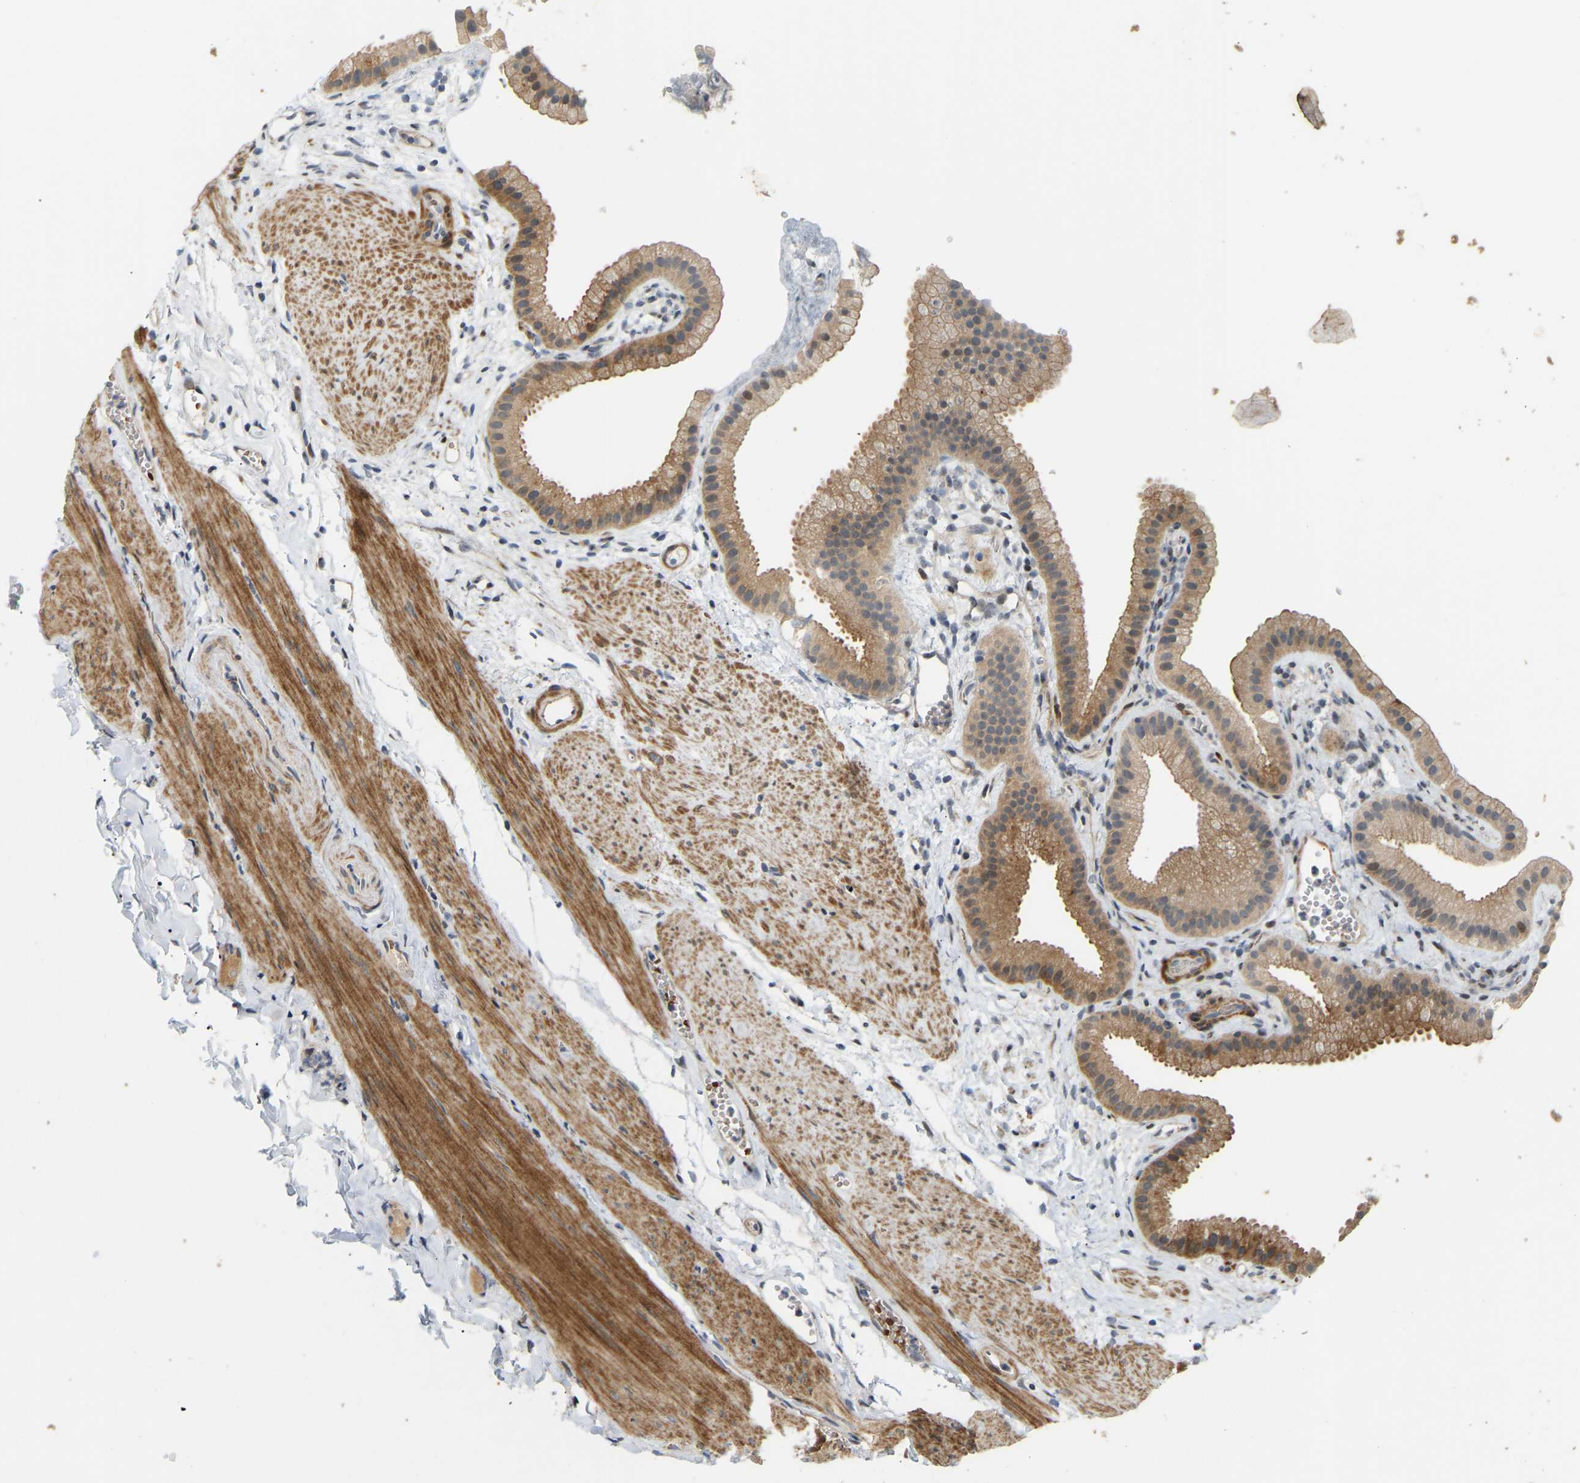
{"staining": {"intensity": "moderate", "quantity": ">75%", "location": "cytoplasmic/membranous,nuclear"}, "tissue": "gallbladder", "cell_type": "Glandular cells", "image_type": "normal", "snomed": [{"axis": "morphology", "description": "Normal tissue, NOS"}, {"axis": "topography", "description": "Gallbladder"}], "caption": "Immunohistochemical staining of unremarkable gallbladder demonstrates moderate cytoplasmic/membranous,nuclear protein expression in approximately >75% of glandular cells.", "gene": "POGLUT2", "patient": {"sex": "female", "age": 64}}